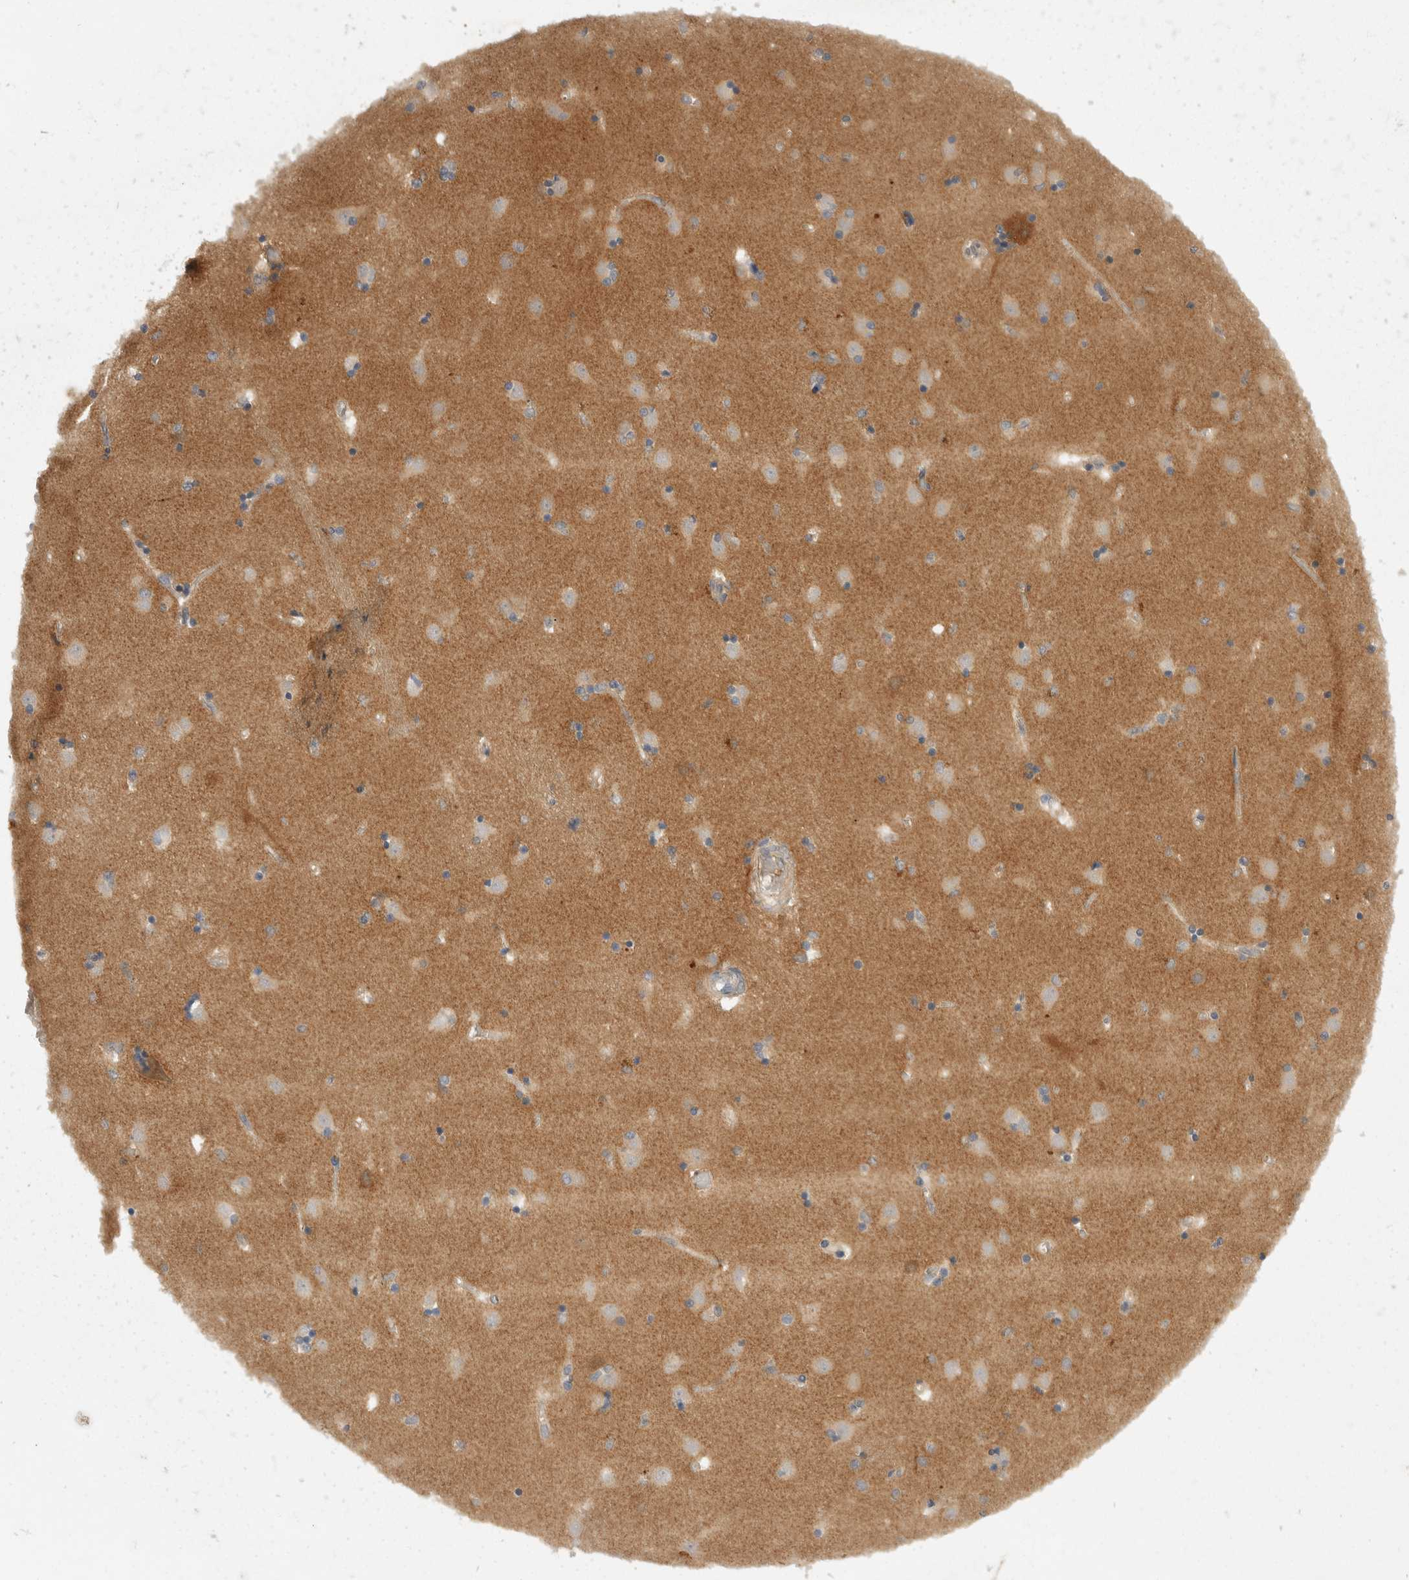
{"staining": {"intensity": "weak", "quantity": "<25%", "location": "cytoplasmic/membranous"}, "tissue": "caudate", "cell_type": "Glial cells", "image_type": "normal", "snomed": [{"axis": "morphology", "description": "Normal tissue, NOS"}, {"axis": "topography", "description": "Lateral ventricle wall"}], "caption": "Caudate was stained to show a protein in brown. There is no significant positivity in glial cells. (Brightfield microscopy of DAB immunohistochemistry at high magnification).", "gene": "TOM1L2", "patient": {"sex": "male", "age": 45}}